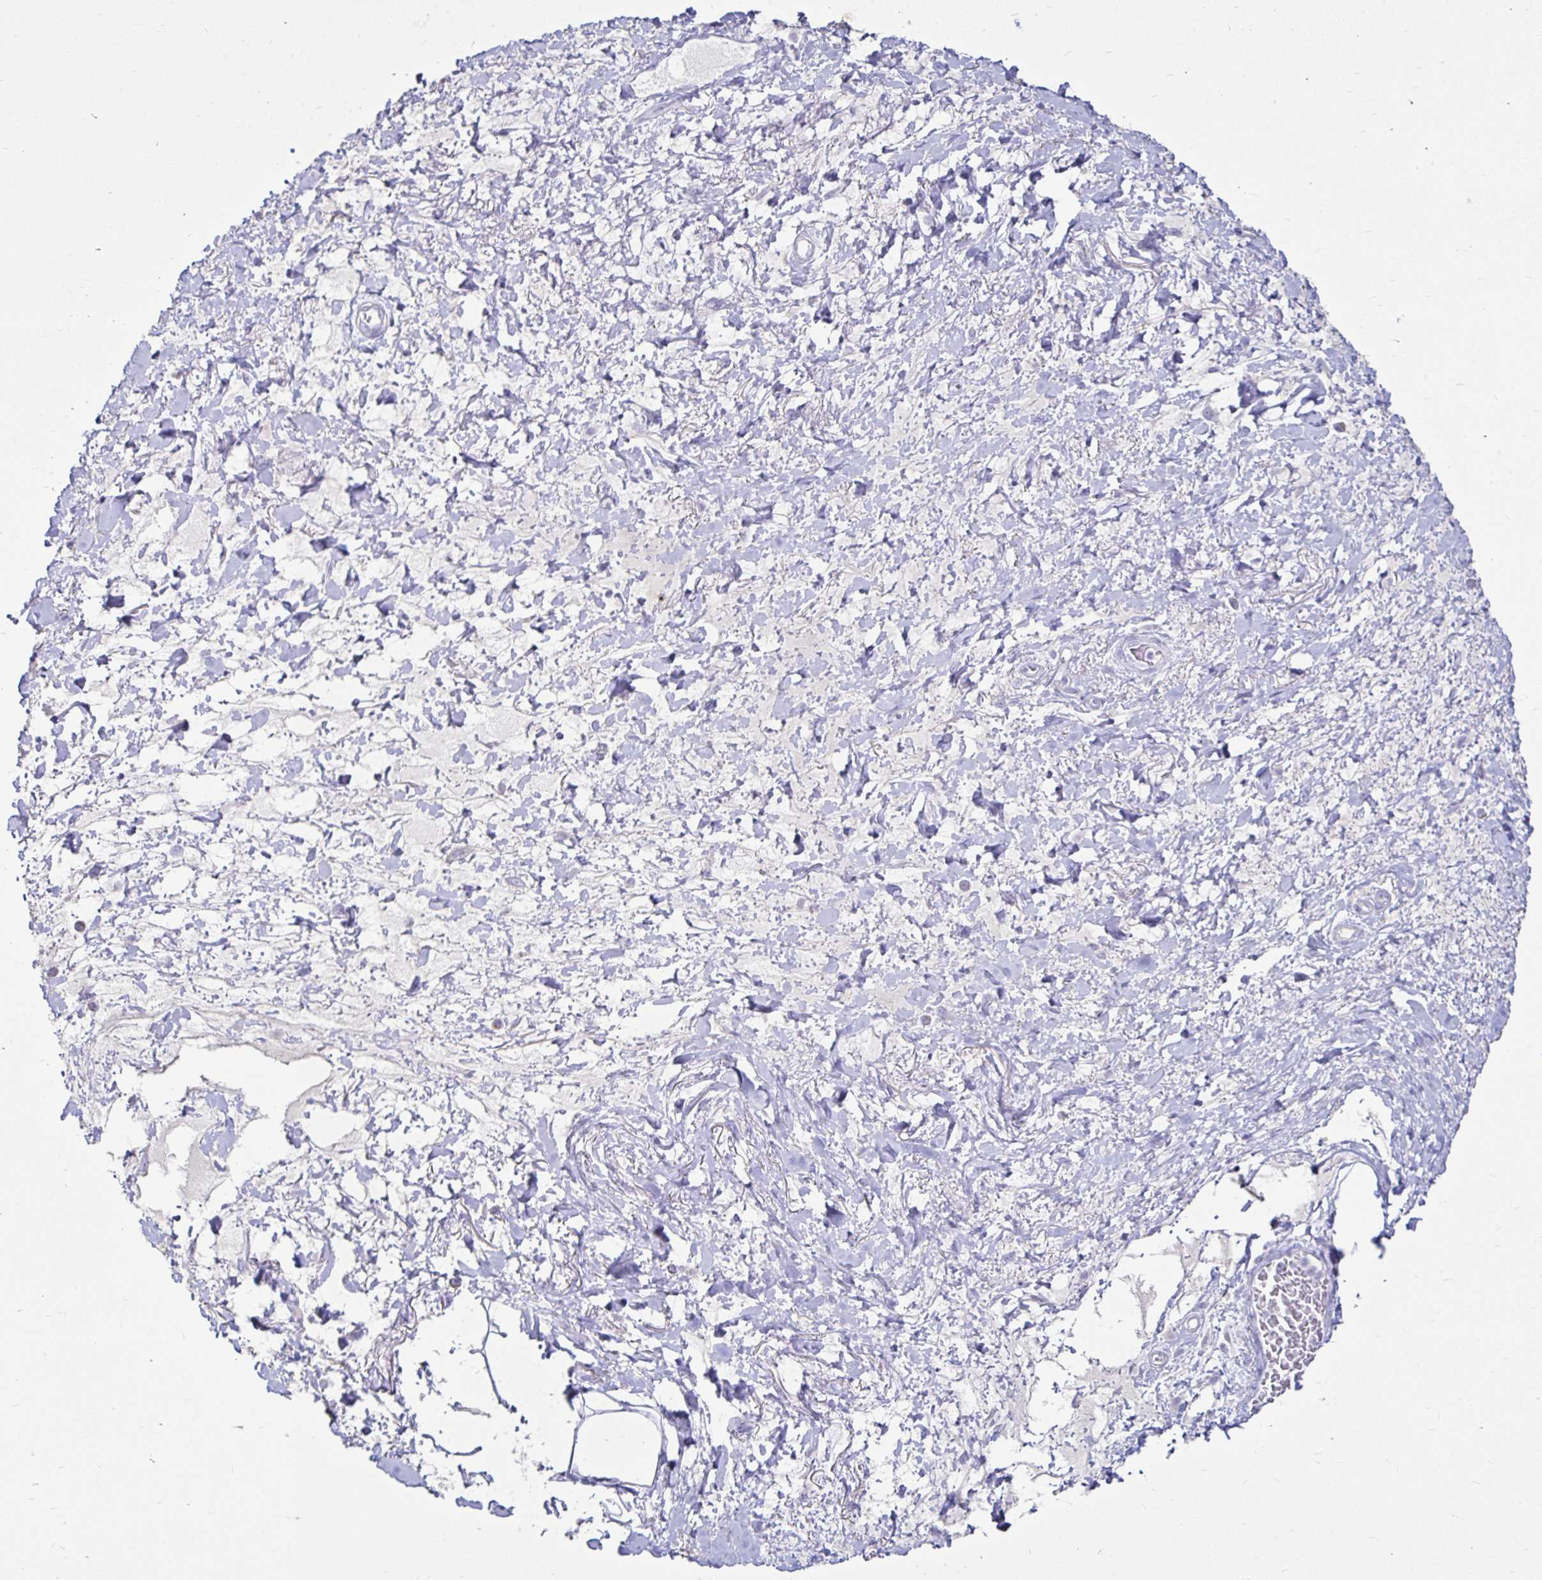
{"staining": {"intensity": "negative", "quantity": "none", "location": "none"}, "tissue": "adipose tissue", "cell_type": "Adipocytes", "image_type": "normal", "snomed": [{"axis": "morphology", "description": "Normal tissue, NOS"}, {"axis": "topography", "description": "Vagina"}, {"axis": "topography", "description": "Peripheral nerve tissue"}], "caption": "A high-resolution photomicrograph shows immunohistochemistry (IHC) staining of benign adipose tissue, which reveals no significant positivity in adipocytes.", "gene": "TIMP1", "patient": {"sex": "female", "age": 71}}